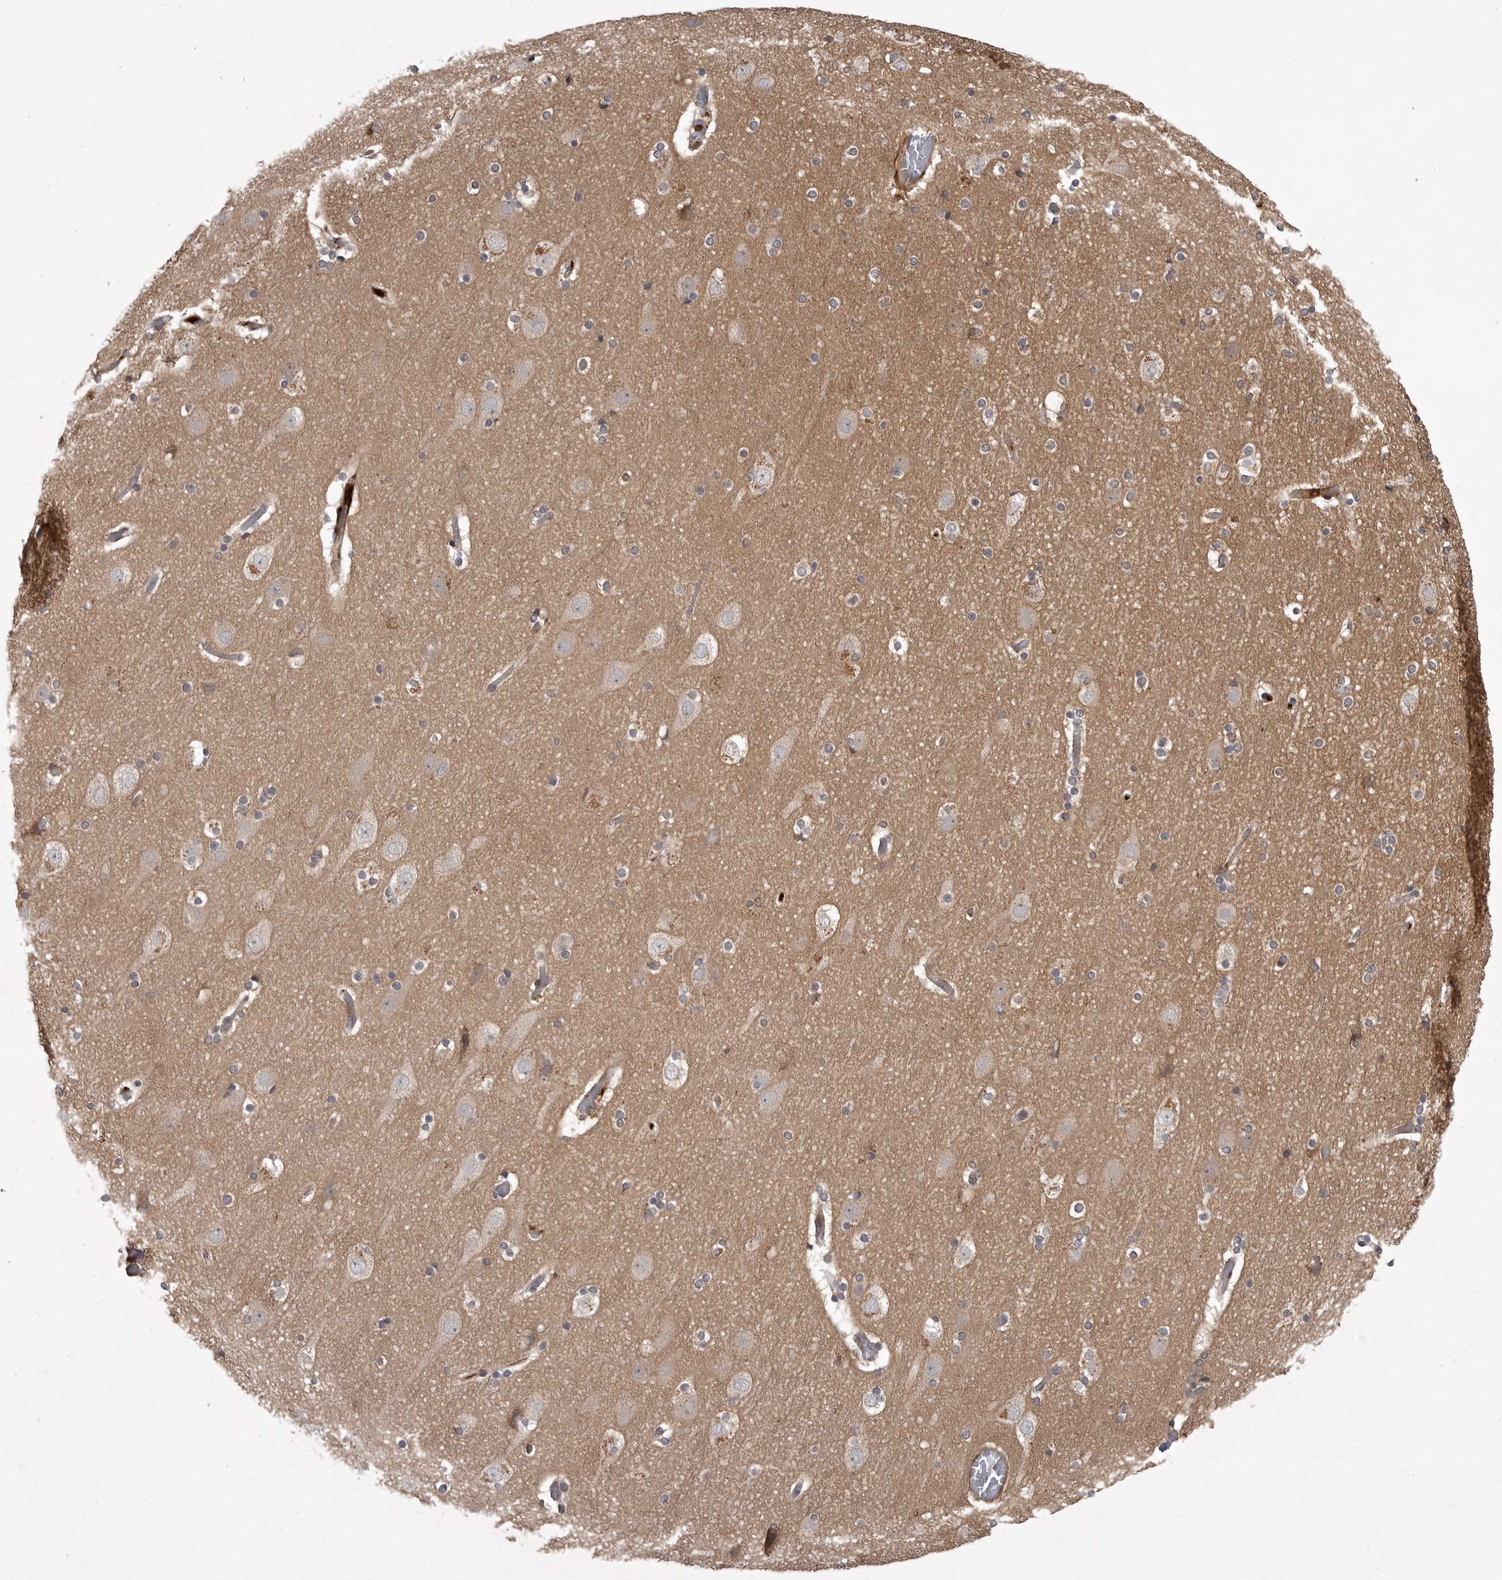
{"staining": {"intensity": "weak", "quantity": "25%-75%", "location": "cytoplasmic/membranous"}, "tissue": "cerebral cortex", "cell_type": "Endothelial cells", "image_type": "normal", "snomed": [{"axis": "morphology", "description": "Normal tissue, NOS"}, {"axis": "topography", "description": "Cerebral cortex"}], "caption": "Immunohistochemical staining of benign cerebral cortex exhibits low levels of weak cytoplasmic/membranous positivity in about 25%-75% of endothelial cells. Immunohistochemistry (ihc) stains the protein in brown and the nuclei are stained blue.", "gene": "GPR31", "patient": {"sex": "male", "age": 57}}